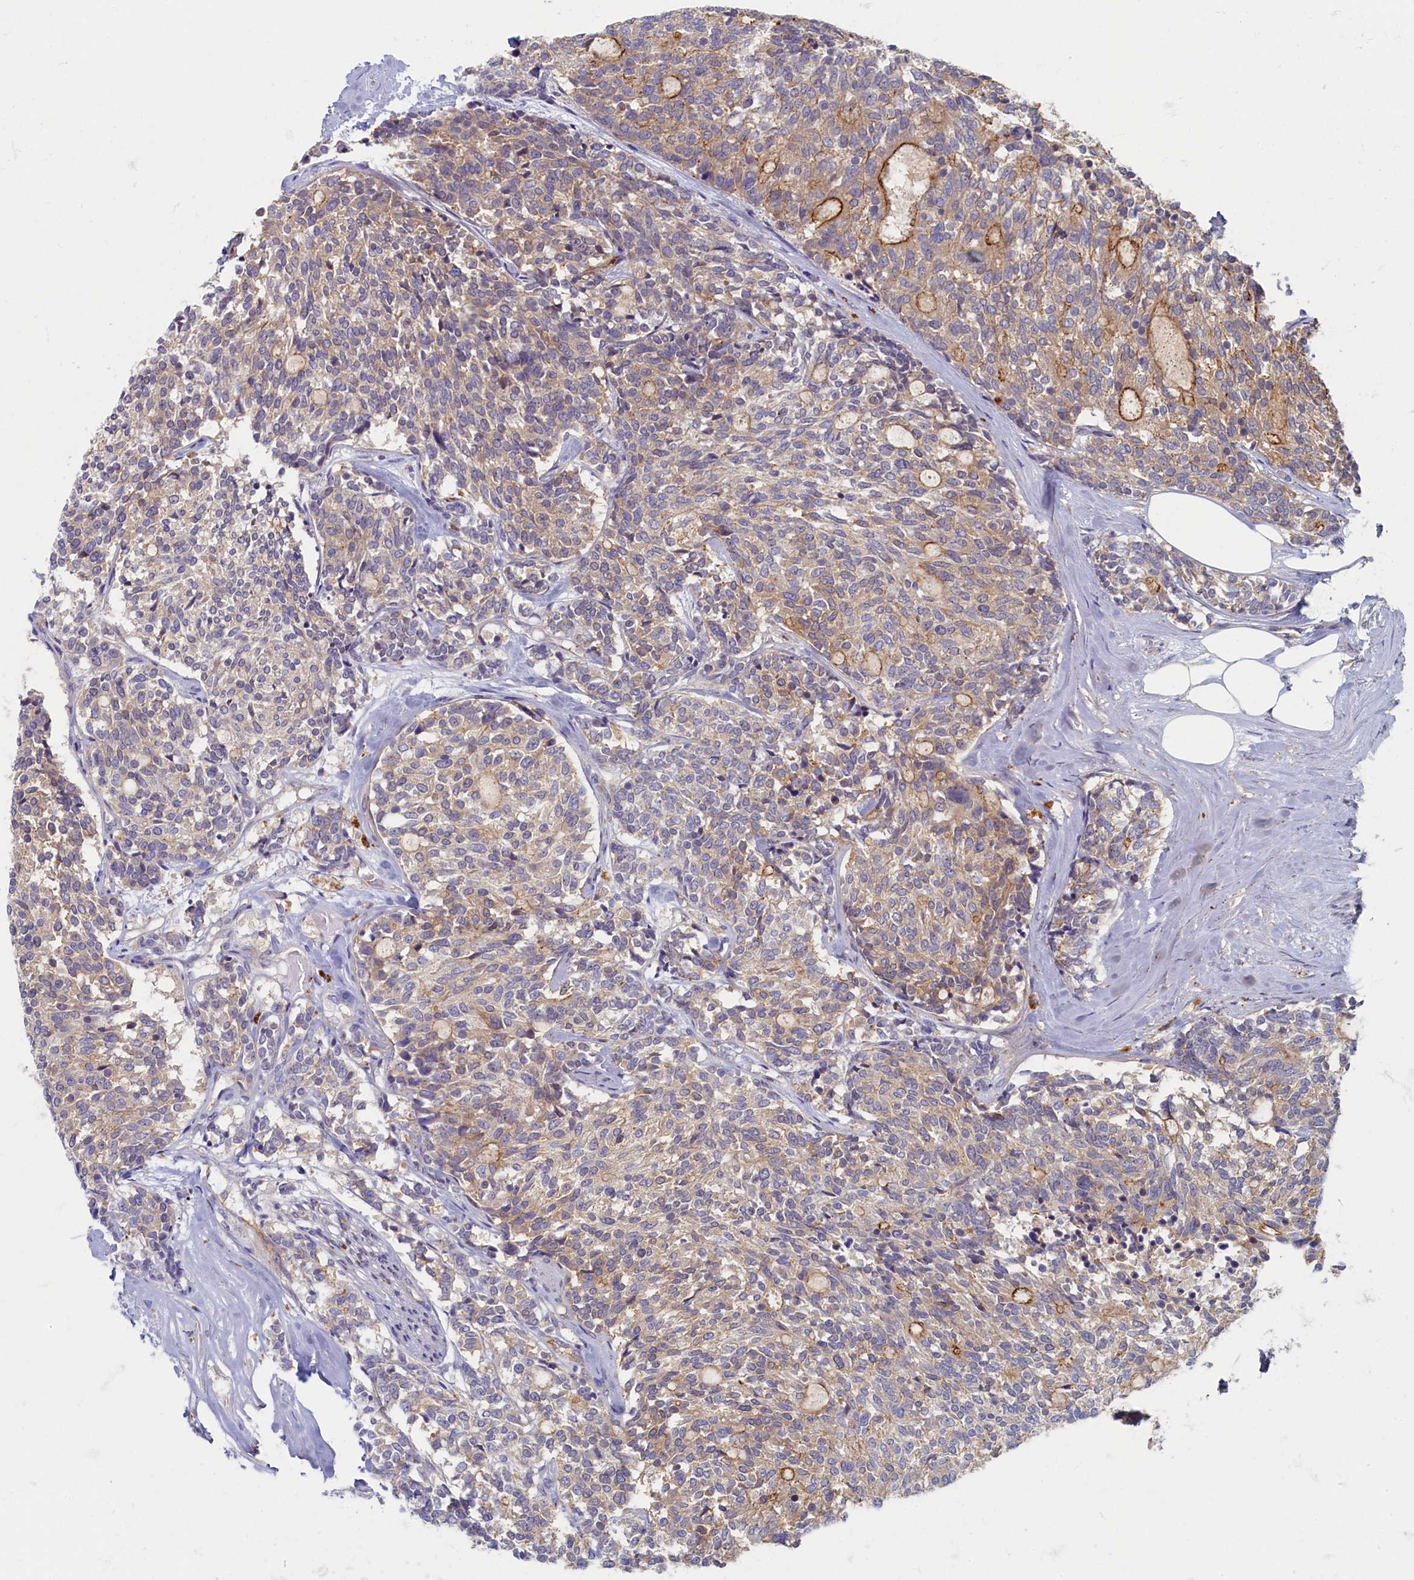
{"staining": {"intensity": "moderate", "quantity": "<25%", "location": "cytoplasmic/membranous"}, "tissue": "carcinoid", "cell_type": "Tumor cells", "image_type": "cancer", "snomed": [{"axis": "morphology", "description": "Carcinoid, malignant, NOS"}, {"axis": "topography", "description": "Pancreas"}], "caption": "Immunohistochemistry photomicrograph of neoplastic tissue: carcinoid stained using immunohistochemistry exhibits low levels of moderate protein expression localized specifically in the cytoplasmic/membranous of tumor cells, appearing as a cytoplasmic/membranous brown color.", "gene": "PSMG2", "patient": {"sex": "female", "age": 54}}